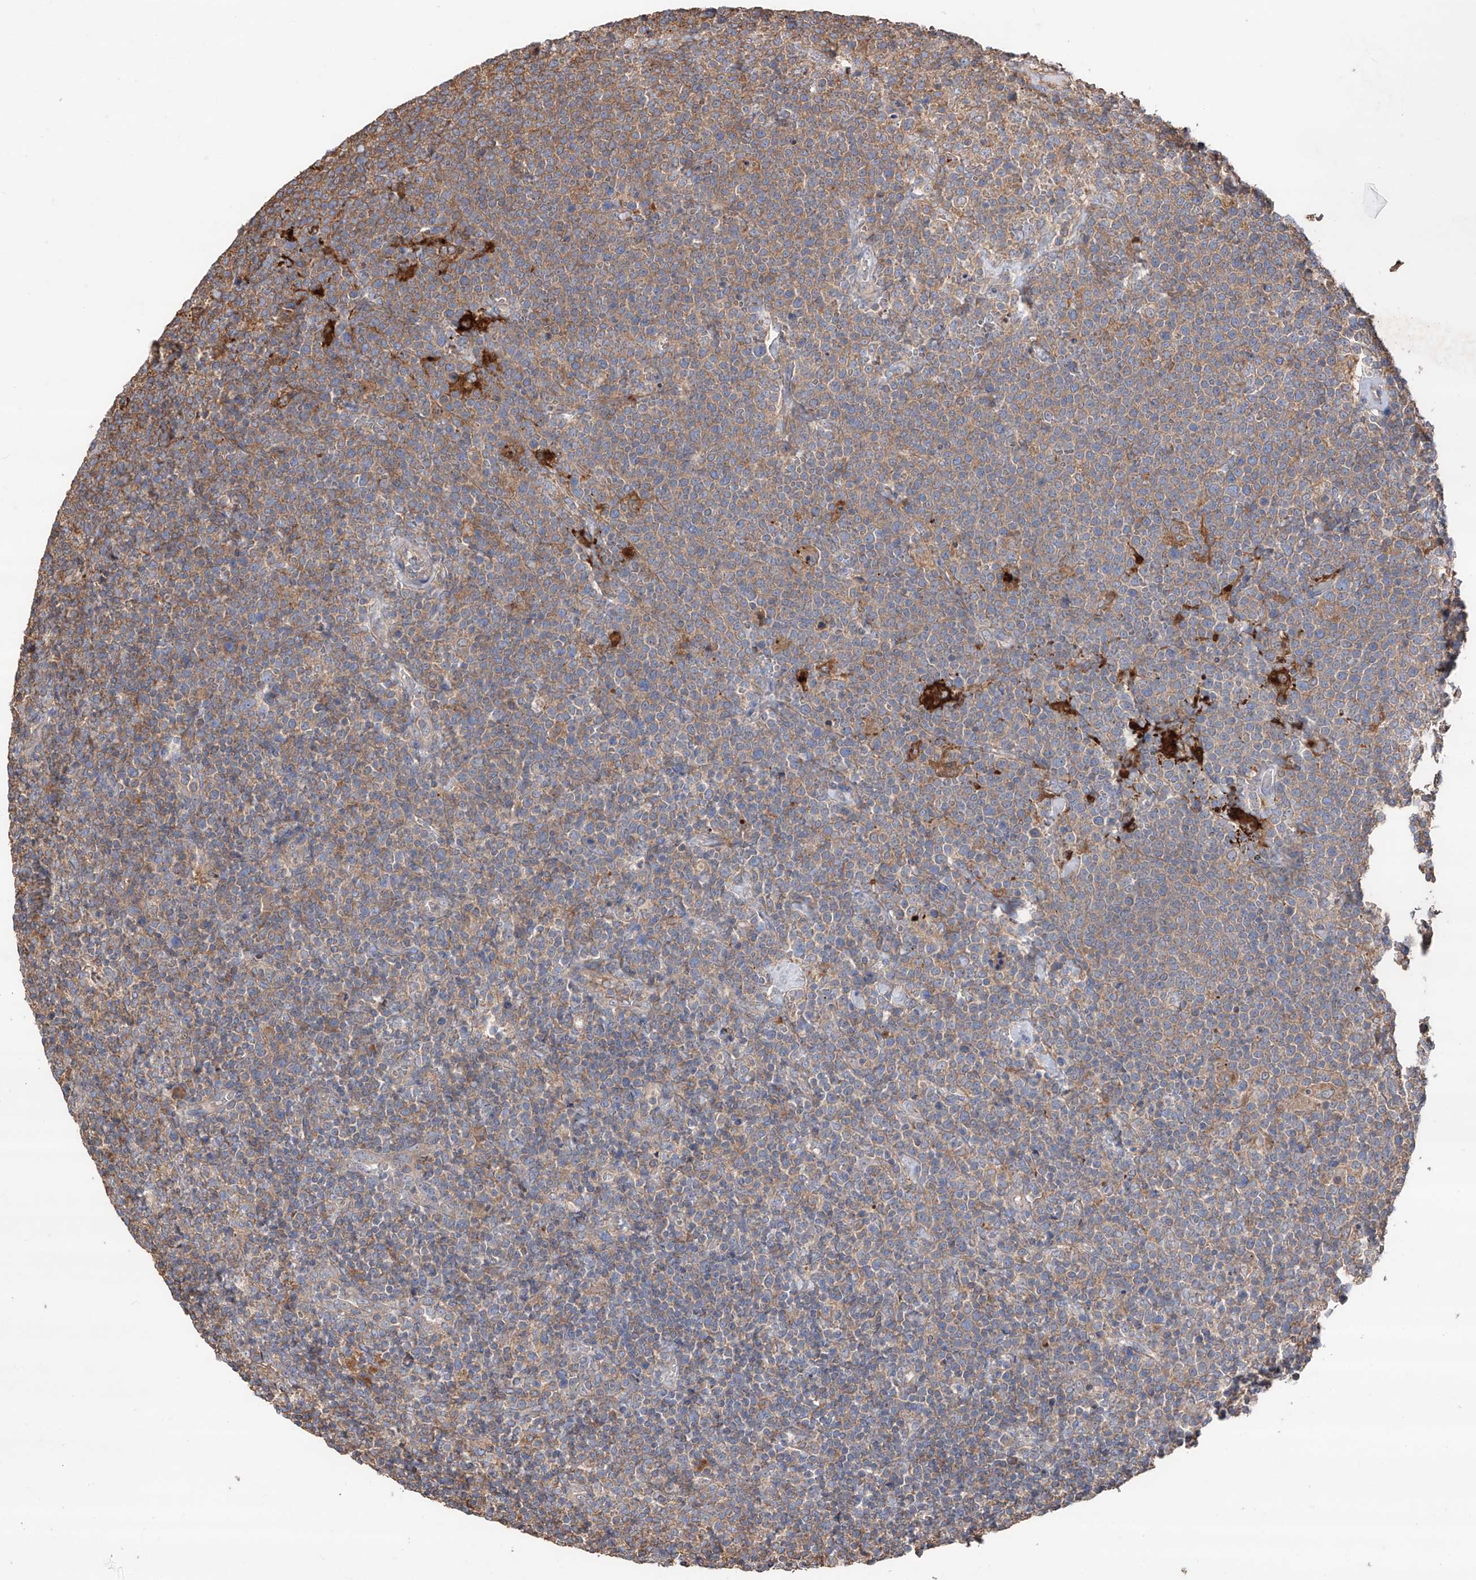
{"staining": {"intensity": "weak", "quantity": "<25%", "location": "cytoplasmic/membranous"}, "tissue": "lymphoma", "cell_type": "Tumor cells", "image_type": "cancer", "snomed": [{"axis": "morphology", "description": "Malignant lymphoma, non-Hodgkin's type, High grade"}, {"axis": "topography", "description": "Lymph node"}], "caption": "Micrograph shows no protein staining in tumor cells of lymphoma tissue. Brightfield microscopy of immunohistochemistry stained with DAB (3,3'-diaminobenzidine) (brown) and hematoxylin (blue), captured at high magnification.", "gene": "EDN1", "patient": {"sex": "male", "age": 61}}